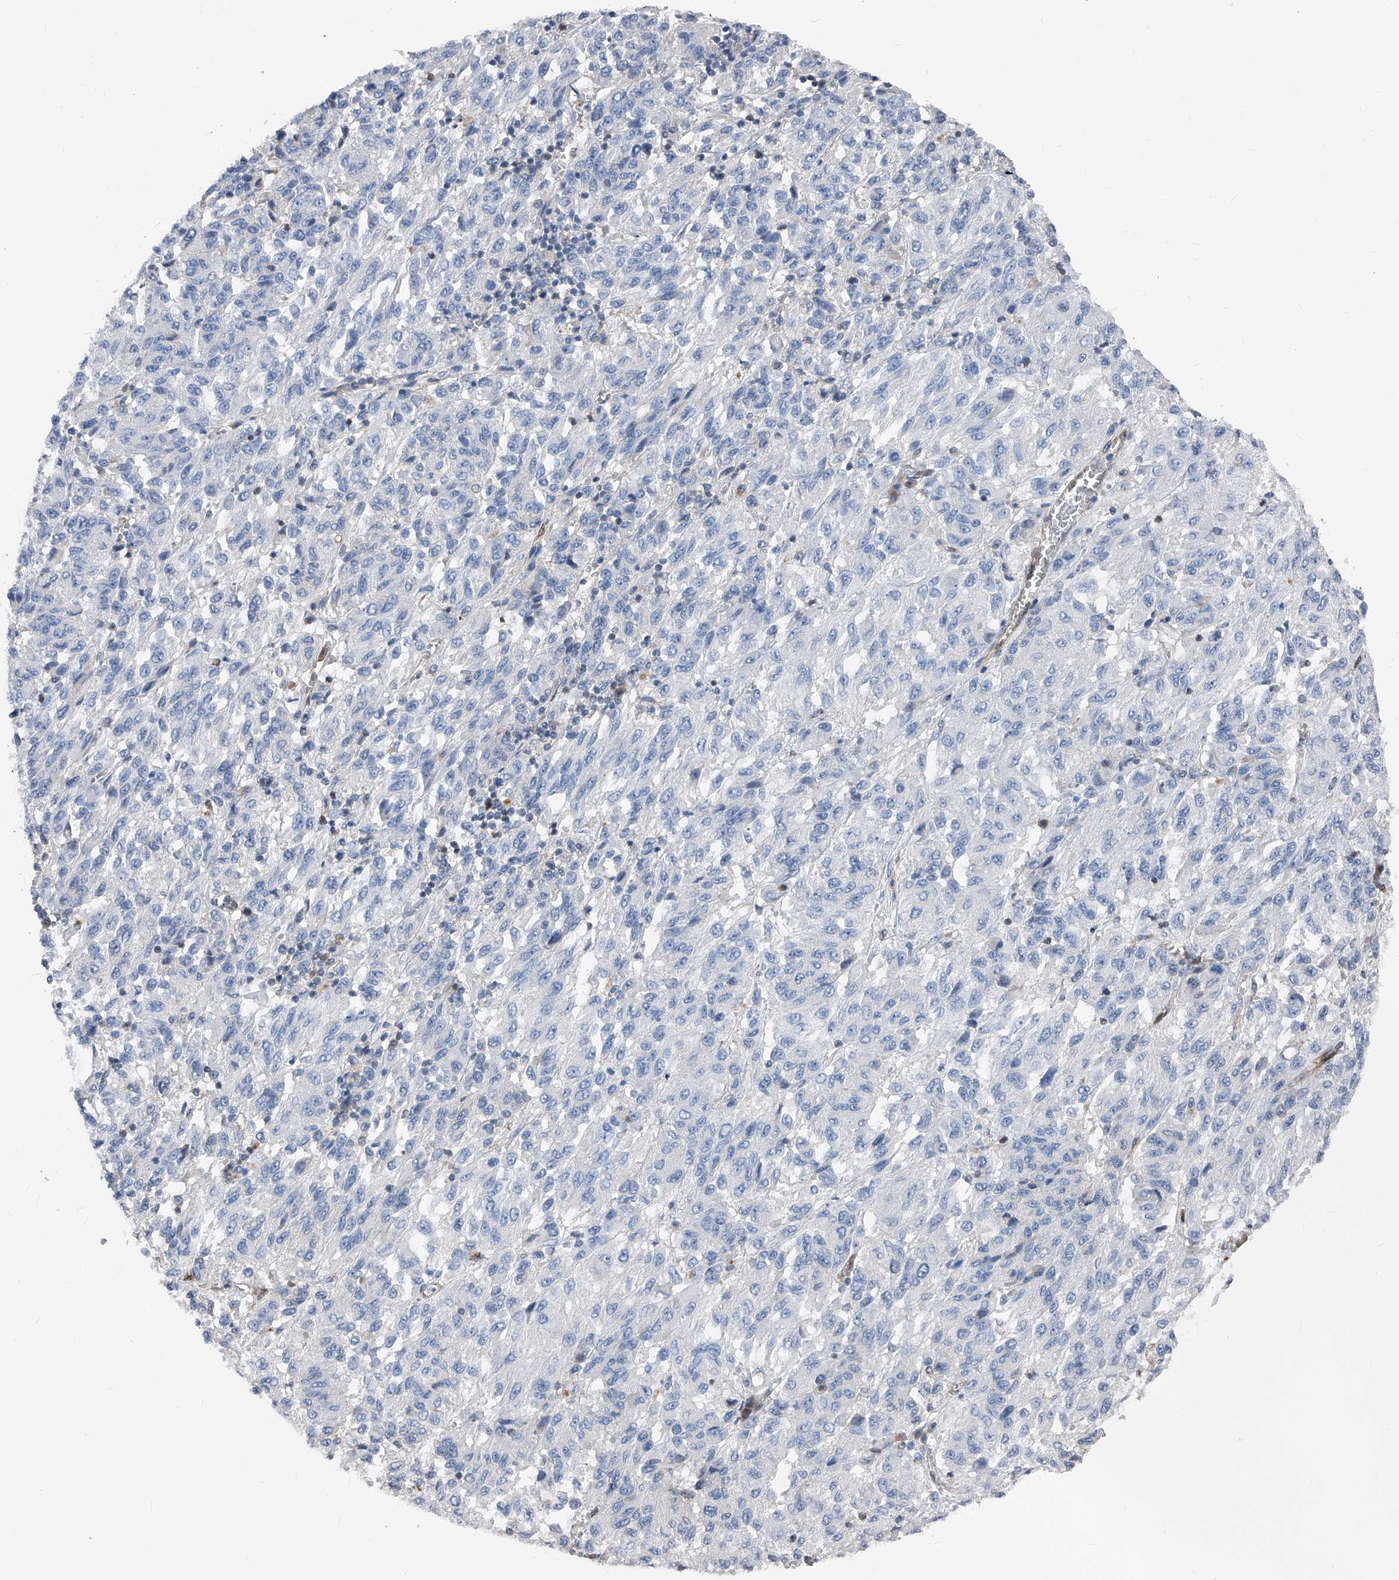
{"staining": {"intensity": "negative", "quantity": "none", "location": "none"}, "tissue": "melanoma", "cell_type": "Tumor cells", "image_type": "cancer", "snomed": [{"axis": "morphology", "description": "Malignant melanoma, Metastatic site"}, {"axis": "topography", "description": "Lung"}], "caption": "Tumor cells are negative for brown protein staining in melanoma.", "gene": "MAP2K6", "patient": {"sex": "male", "age": 64}}